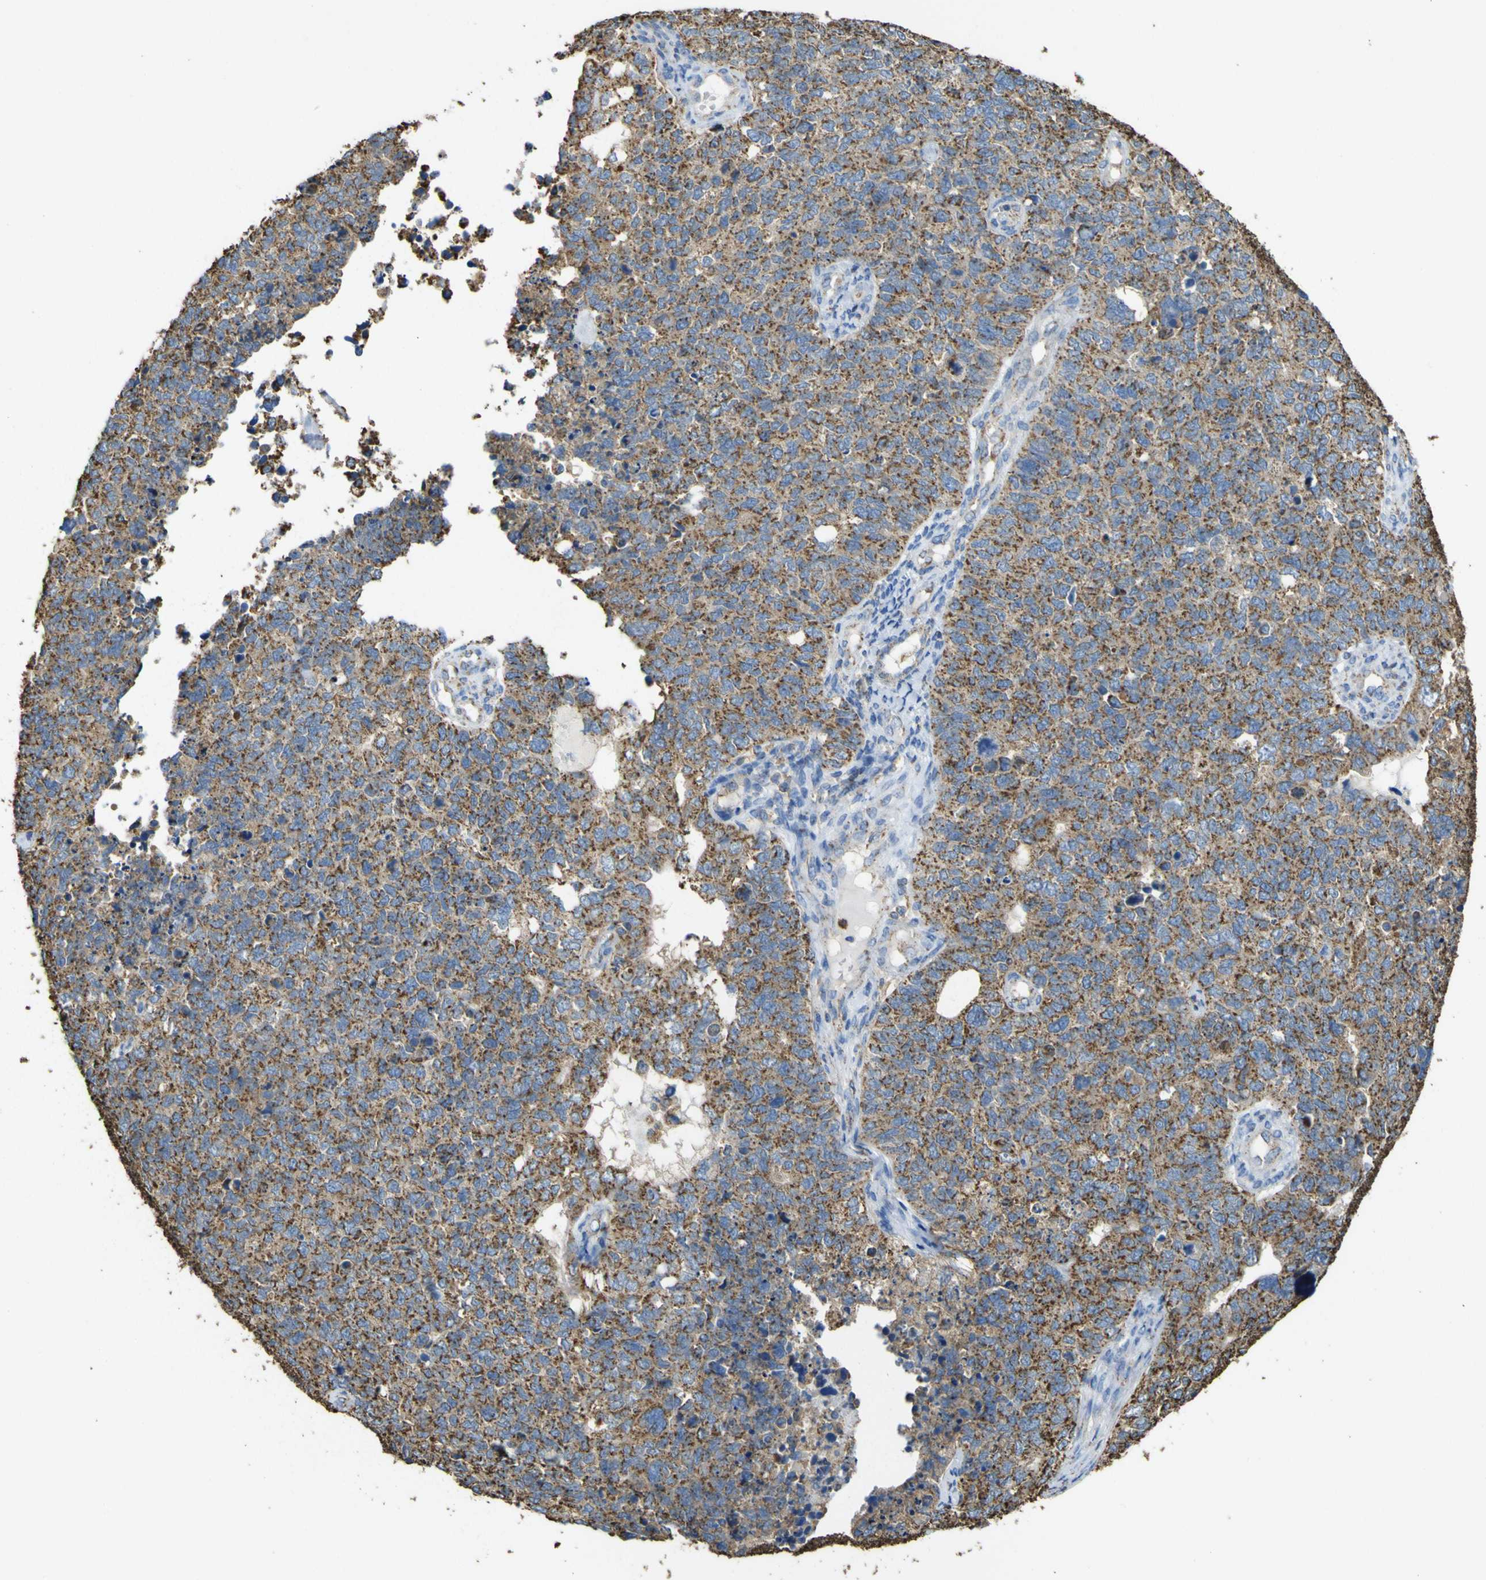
{"staining": {"intensity": "strong", "quantity": ">75%", "location": "cytoplasmic/membranous"}, "tissue": "cervical cancer", "cell_type": "Tumor cells", "image_type": "cancer", "snomed": [{"axis": "morphology", "description": "Squamous cell carcinoma, NOS"}, {"axis": "topography", "description": "Cervix"}], "caption": "Immunohistochemical staining of human cervical cancer (squamous cell carcinoma) exhibits strong cytoplasmic/membranous protein positivity in approximately >75% of tumor cells.", "gene": "ACSL3", "patient": {"sex": "female", "age": 63}}